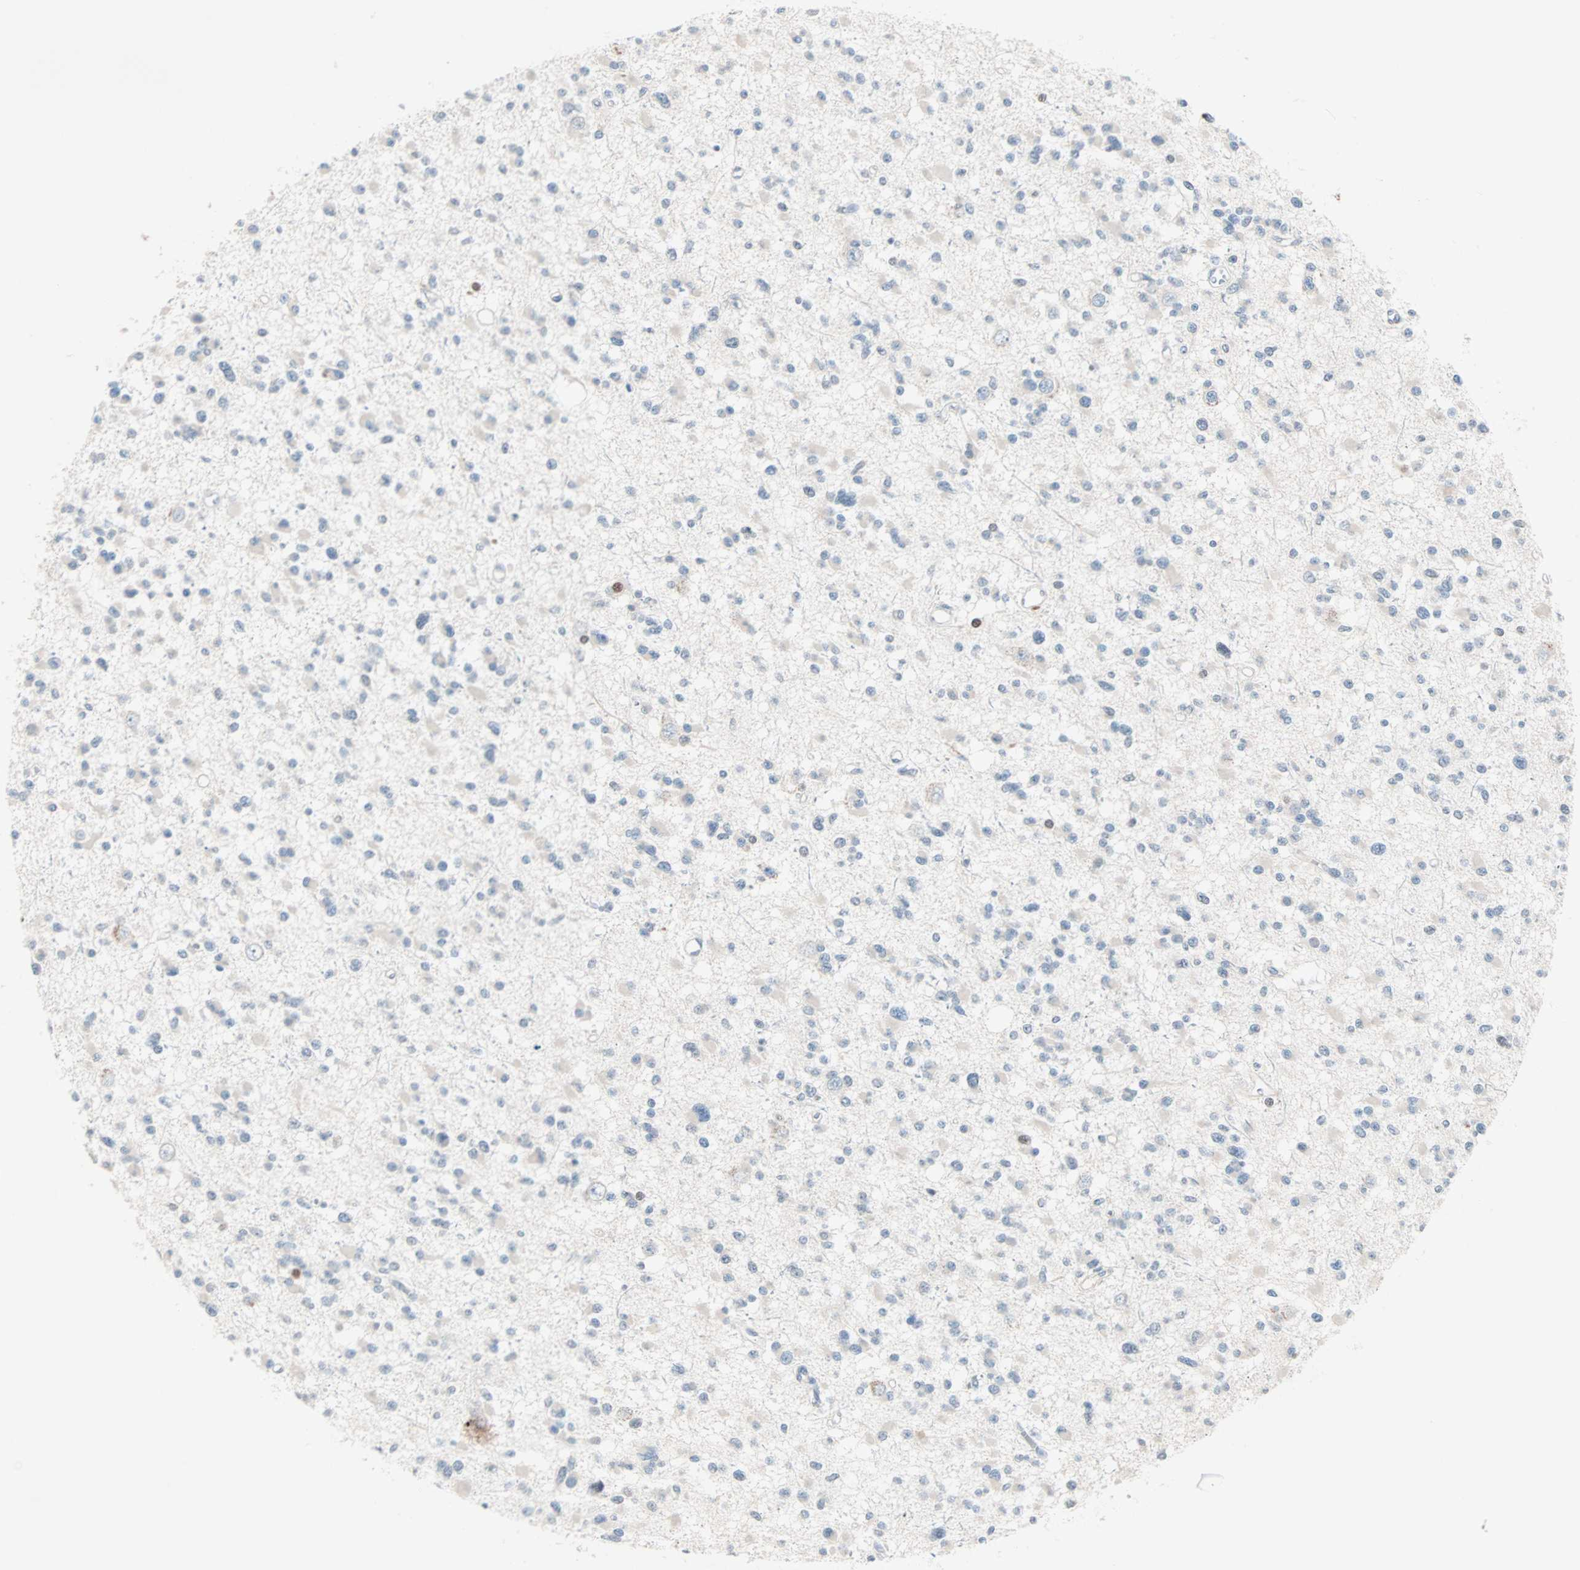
{"staining": {"intensity": "negative", "quantity": "none", "location": "none"}, "tissue": "glioma", "cell_type": "Tumor cells", "image_type": "cancer", "snomed": [{"axis": "morphology", "description": "Glioma, malignant, Low grade"}, {"axis": "topography", "description": "Brain"}], "caption": "Glioma was stained to show a protein in brown. There is no significant expression in tumor cells. The staining was performed using DAB (3,3'-diaminobenzidine) to visualize the protein expression in brown, while the nuclei were stained in blue with hematoxylin (Magnification: 20x).", "gene": "CCNE2", "patient": {"sex": "female", "age": 22}}